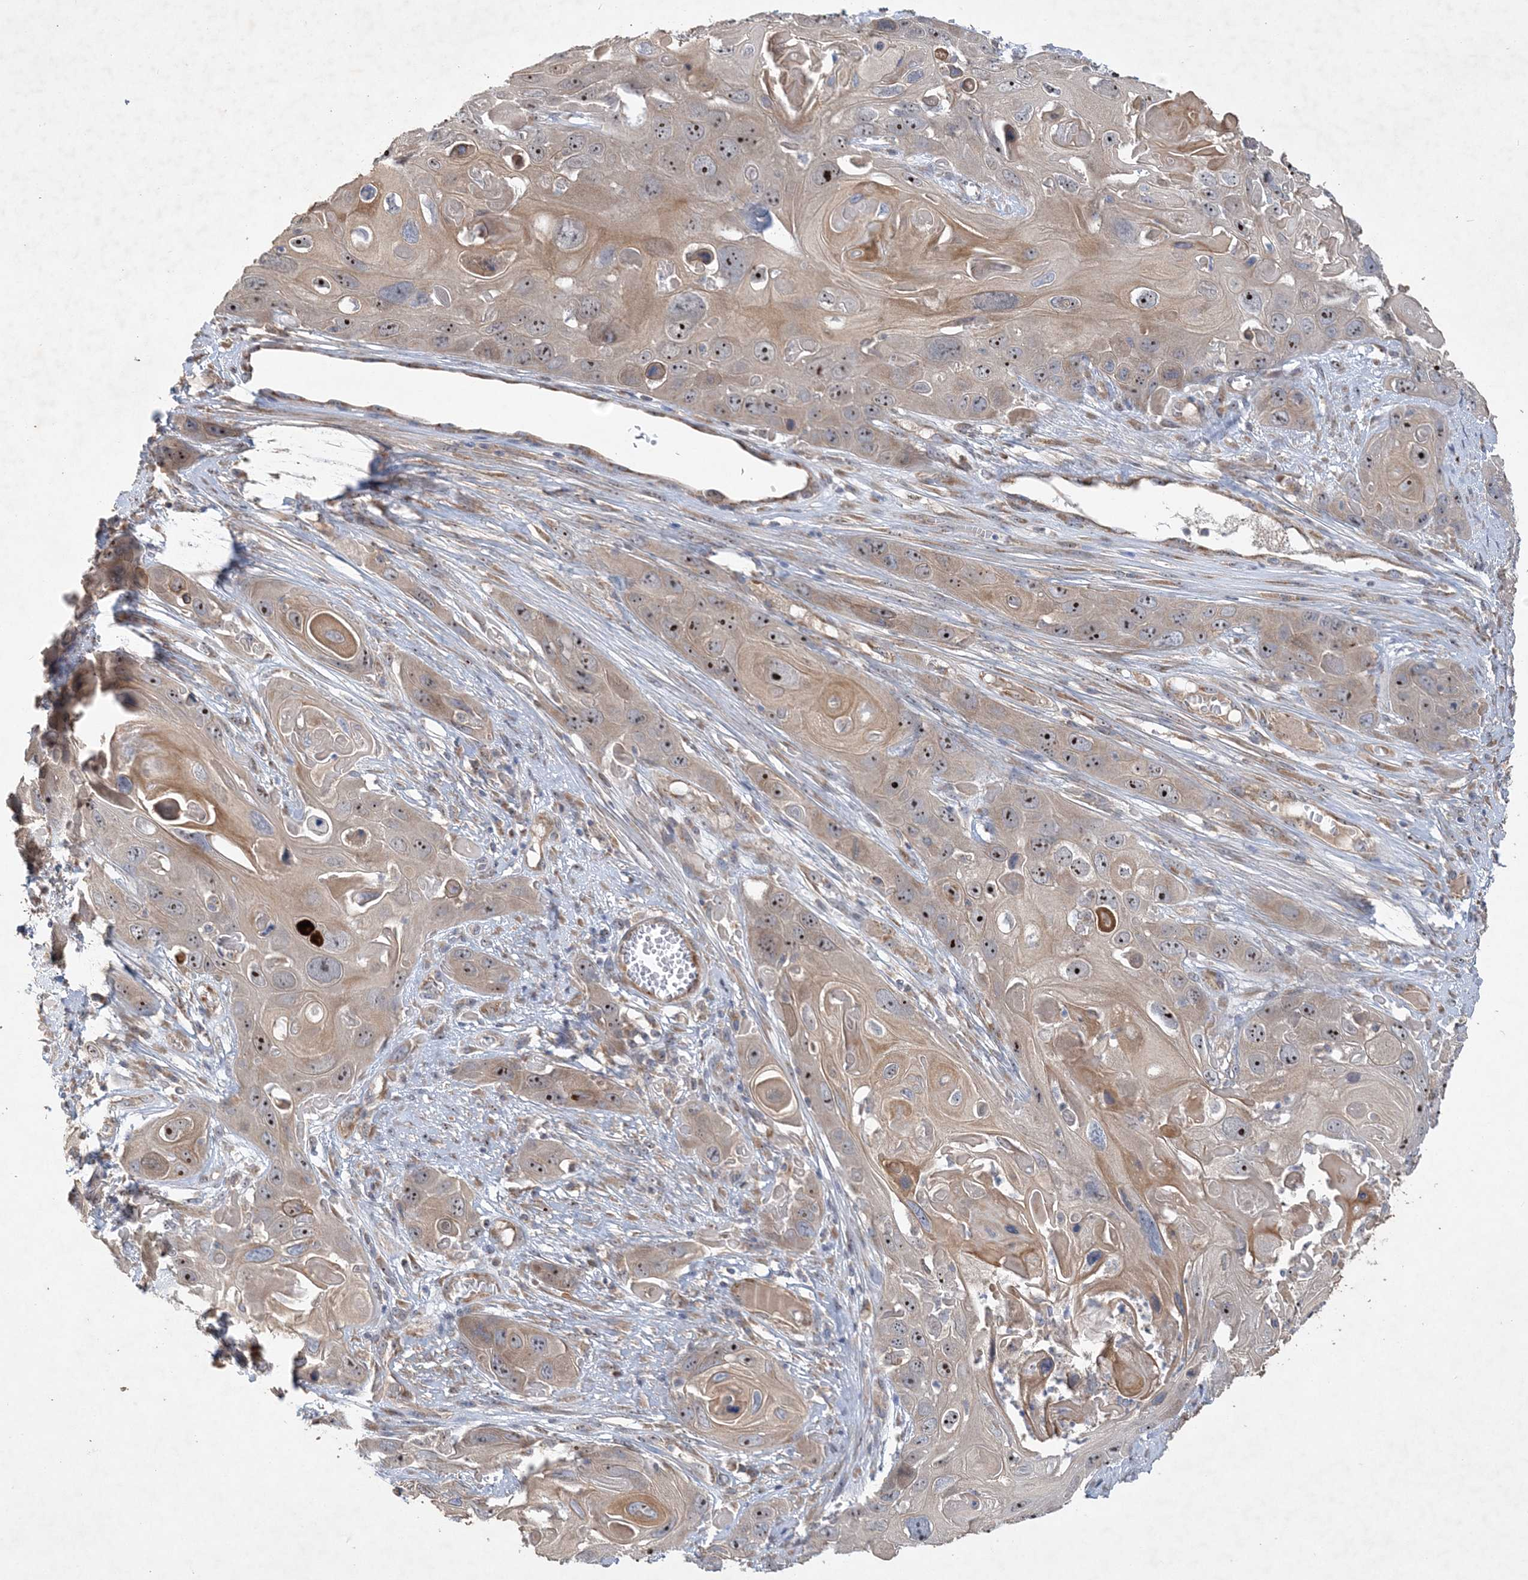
{"staining": {"intensity": "moderate", "quantity": ">75%", "location": "nuclear"}, "tissue": "skin cancer", "cell_type": "Tumor cells", "image_type": "cancer", "snomed": [{"axis": "morphology", "description": "Squamous cell carcinoma, NOS"}, {"axis": "topography", "description": "Skin"}], "caption": "A photomicrograph of human squamous cell carcinoma (skin) stained for a protein displays moderate nuclear brown staining in tumor cells.", "gene": "FEZ2", "patient": {"sex": "male", "age": 55}}